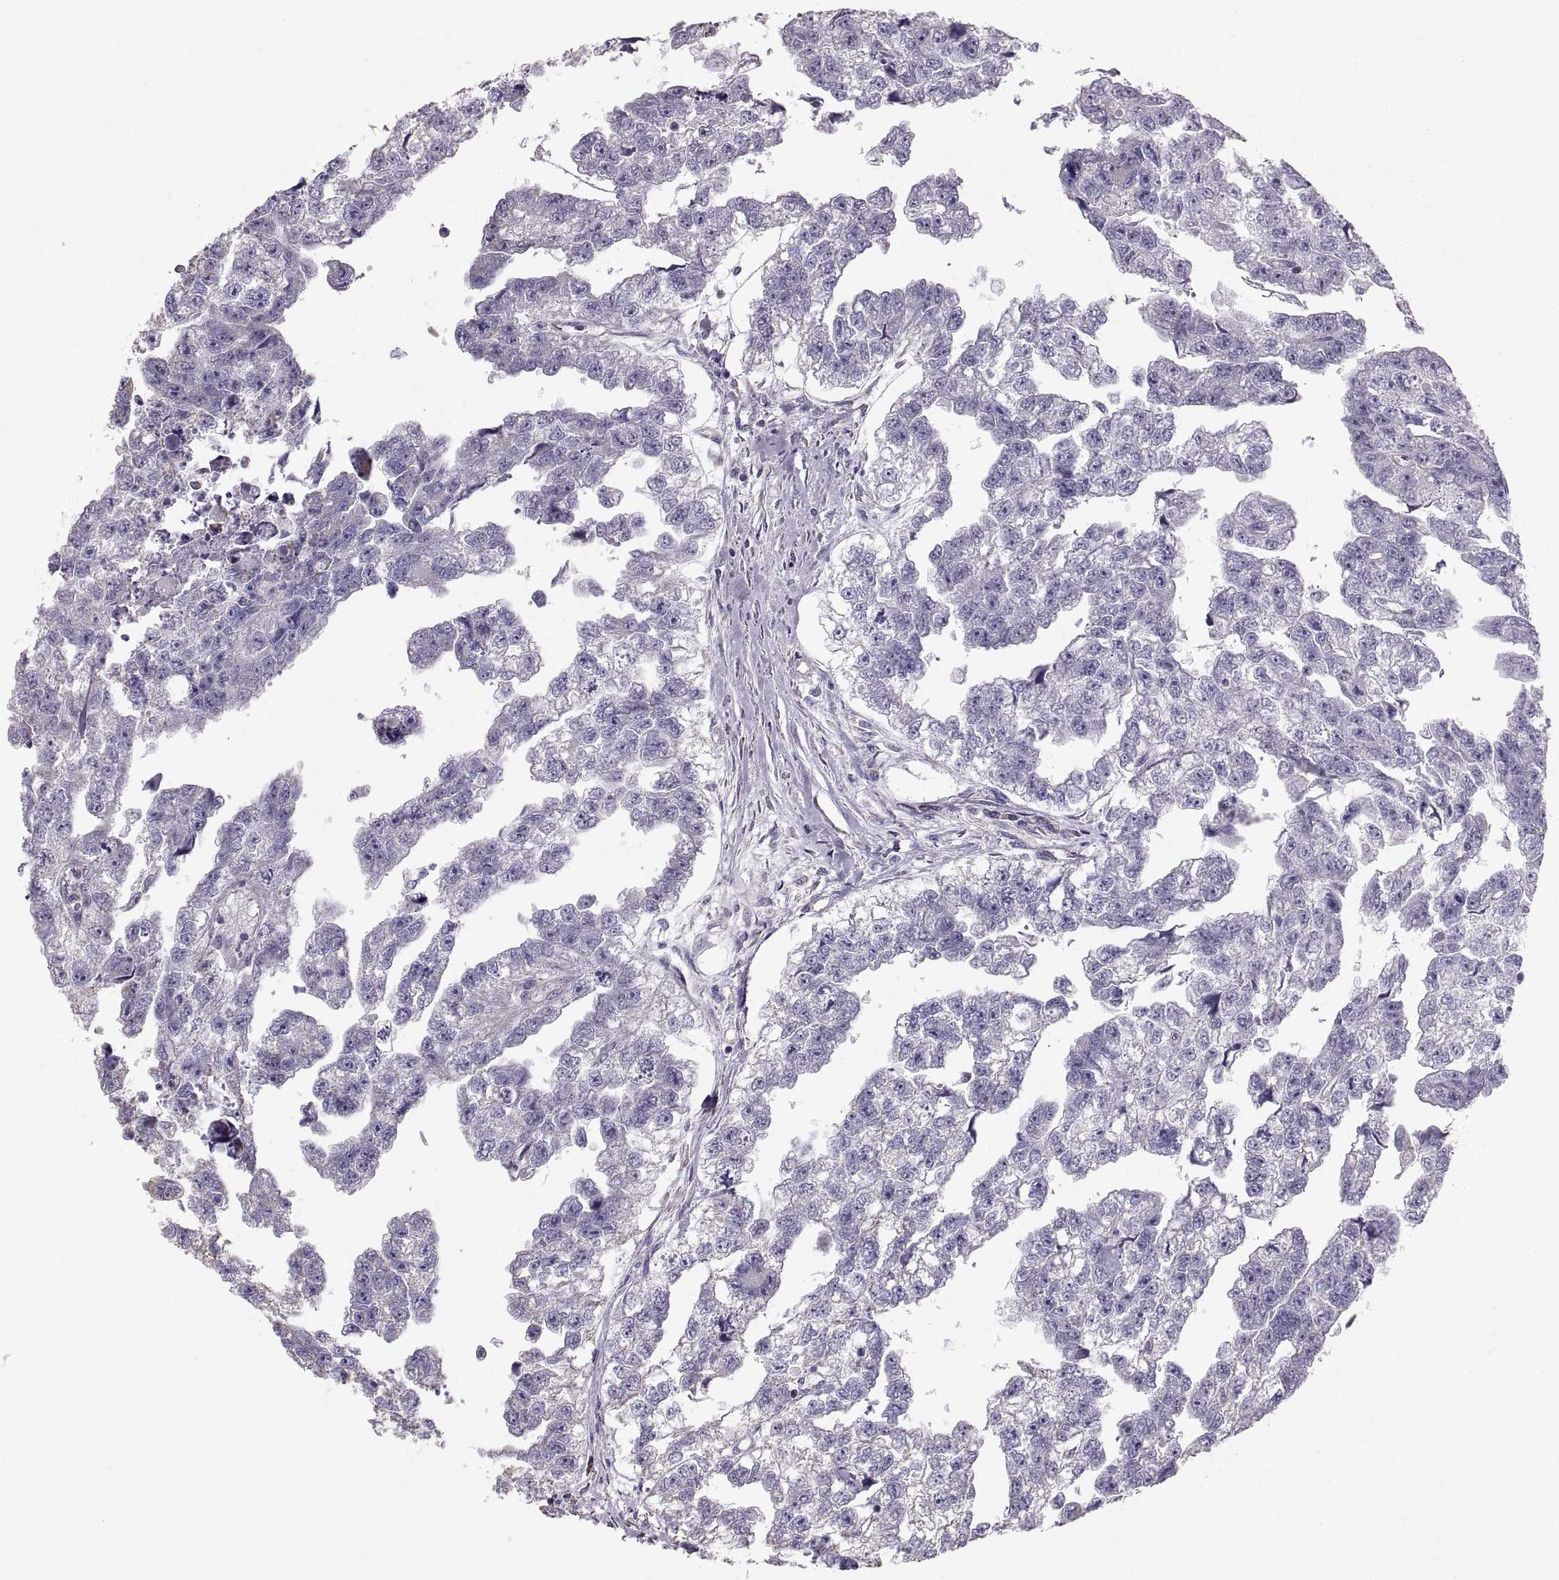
{"staining": {"intensity": "negative", "quantity": "none", "location": "none"}, "tissue": "testis cancer", "cell_type": "Tumor cells", "image_type": "cancer", "snomed": [{"axis": "morphology", "description": "Carcinoma, Embryonal, NOS"}, {"axis": "morphology", "description": "Teratoma, malignant, NOS"}, {"axis": "topography", "description": "Testis"}], "caption": "An immunohistochemistry histopathology image of embryonal carcinoma (testis) is shown. There is no staining in tumor cells of embryonal carcinoma (testis).", "gene": "STMND1", "patient": {"sex": "male", "age": 44}}